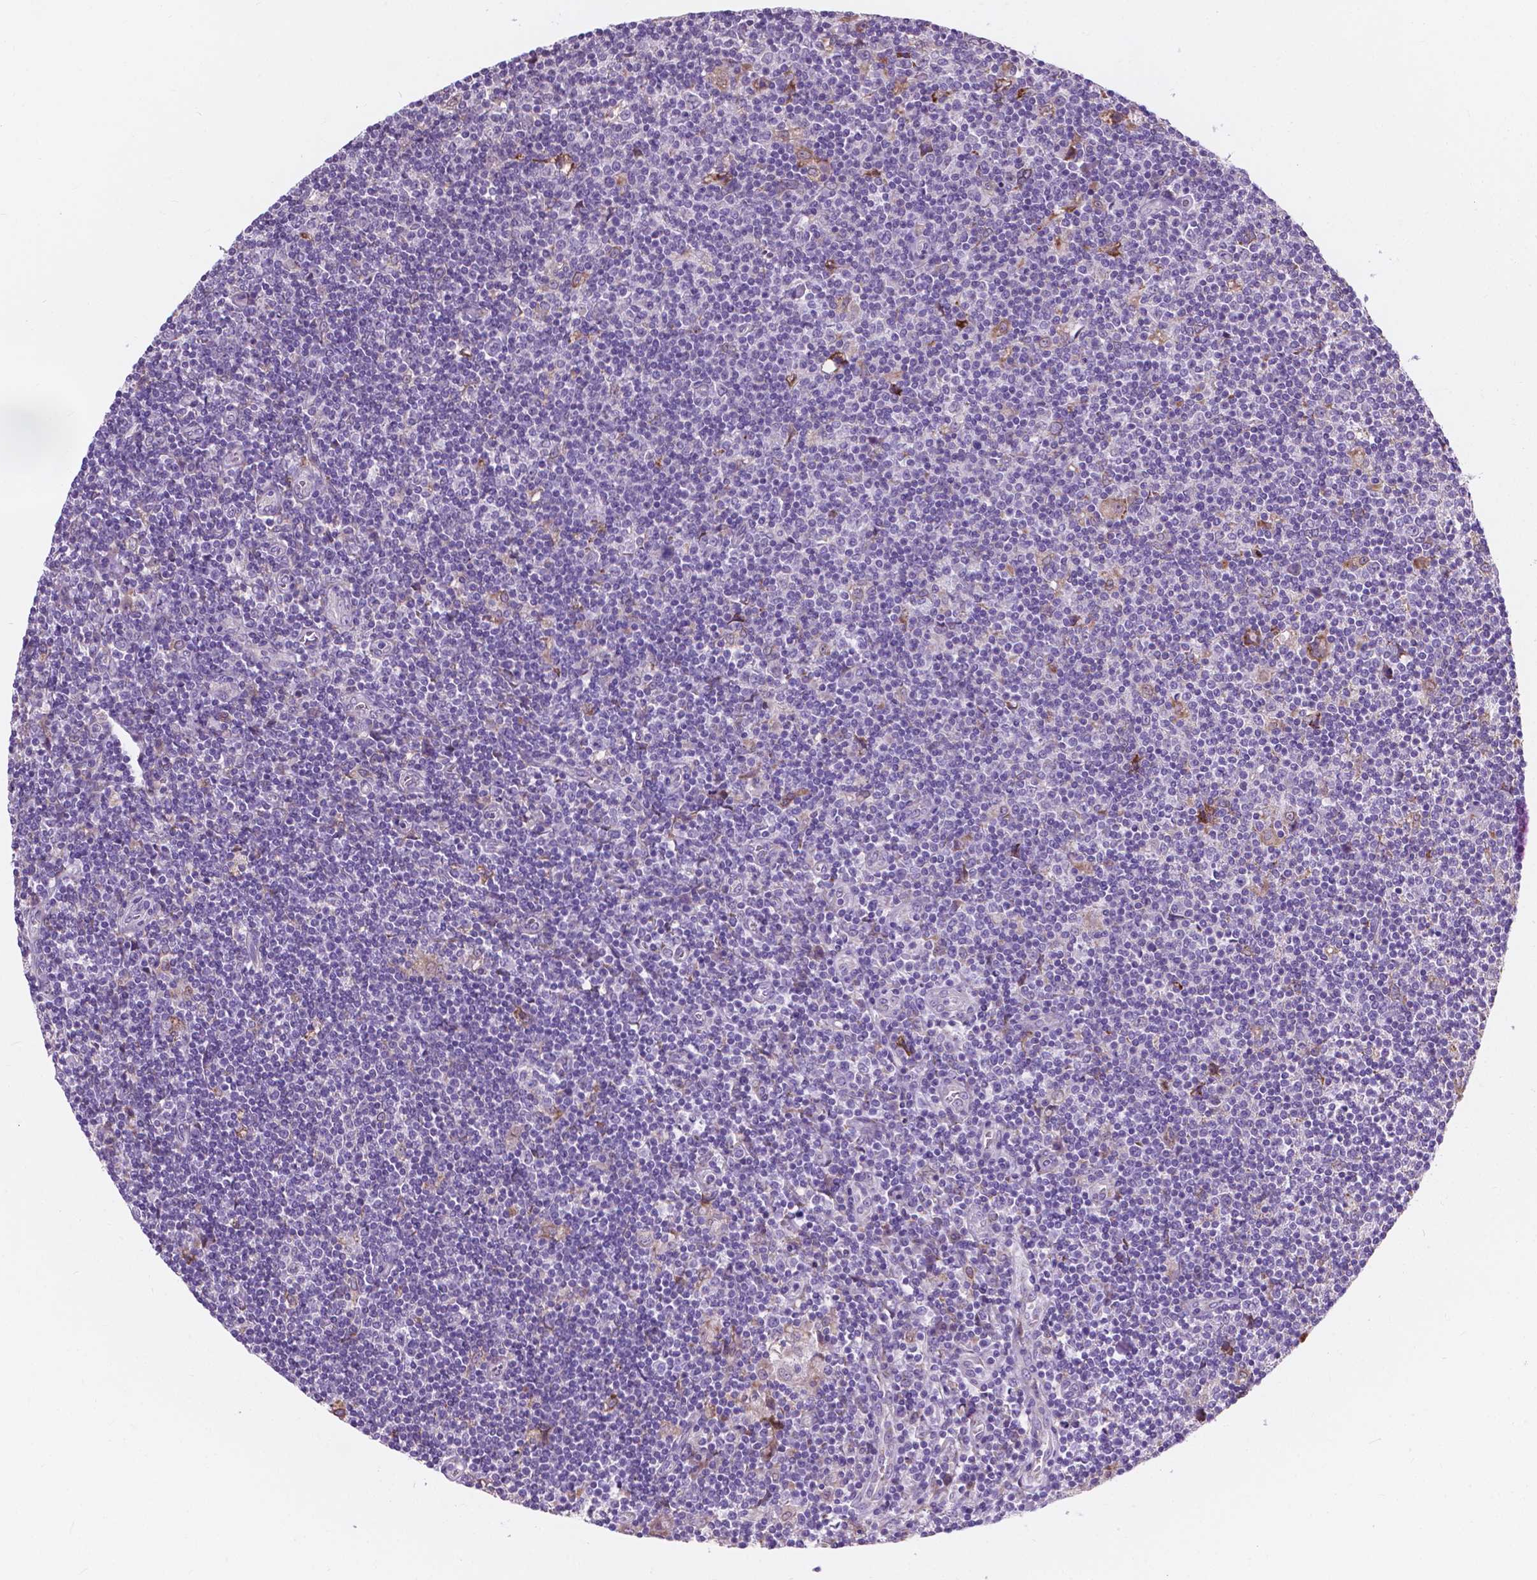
{"staining": {"intensity": "weak", "quantity": "<25%", "location": "cytoplasmic/membranous"}, "tissue": "lymphoma", "cell_type": "Tumor cells", "image_type": "cancer", "snomed": [{"axis": "morphology", "description": "Hodgkin's disease, NOS"}, {"axis": "topography", "description": "Lymph node"}], "caption": "A histopathology image of Hodgkin's disease stained for a protein shows no brown staining in tumor cells.", "gene": "IREB2", "patient": {"sex": "male", "age": 40}}